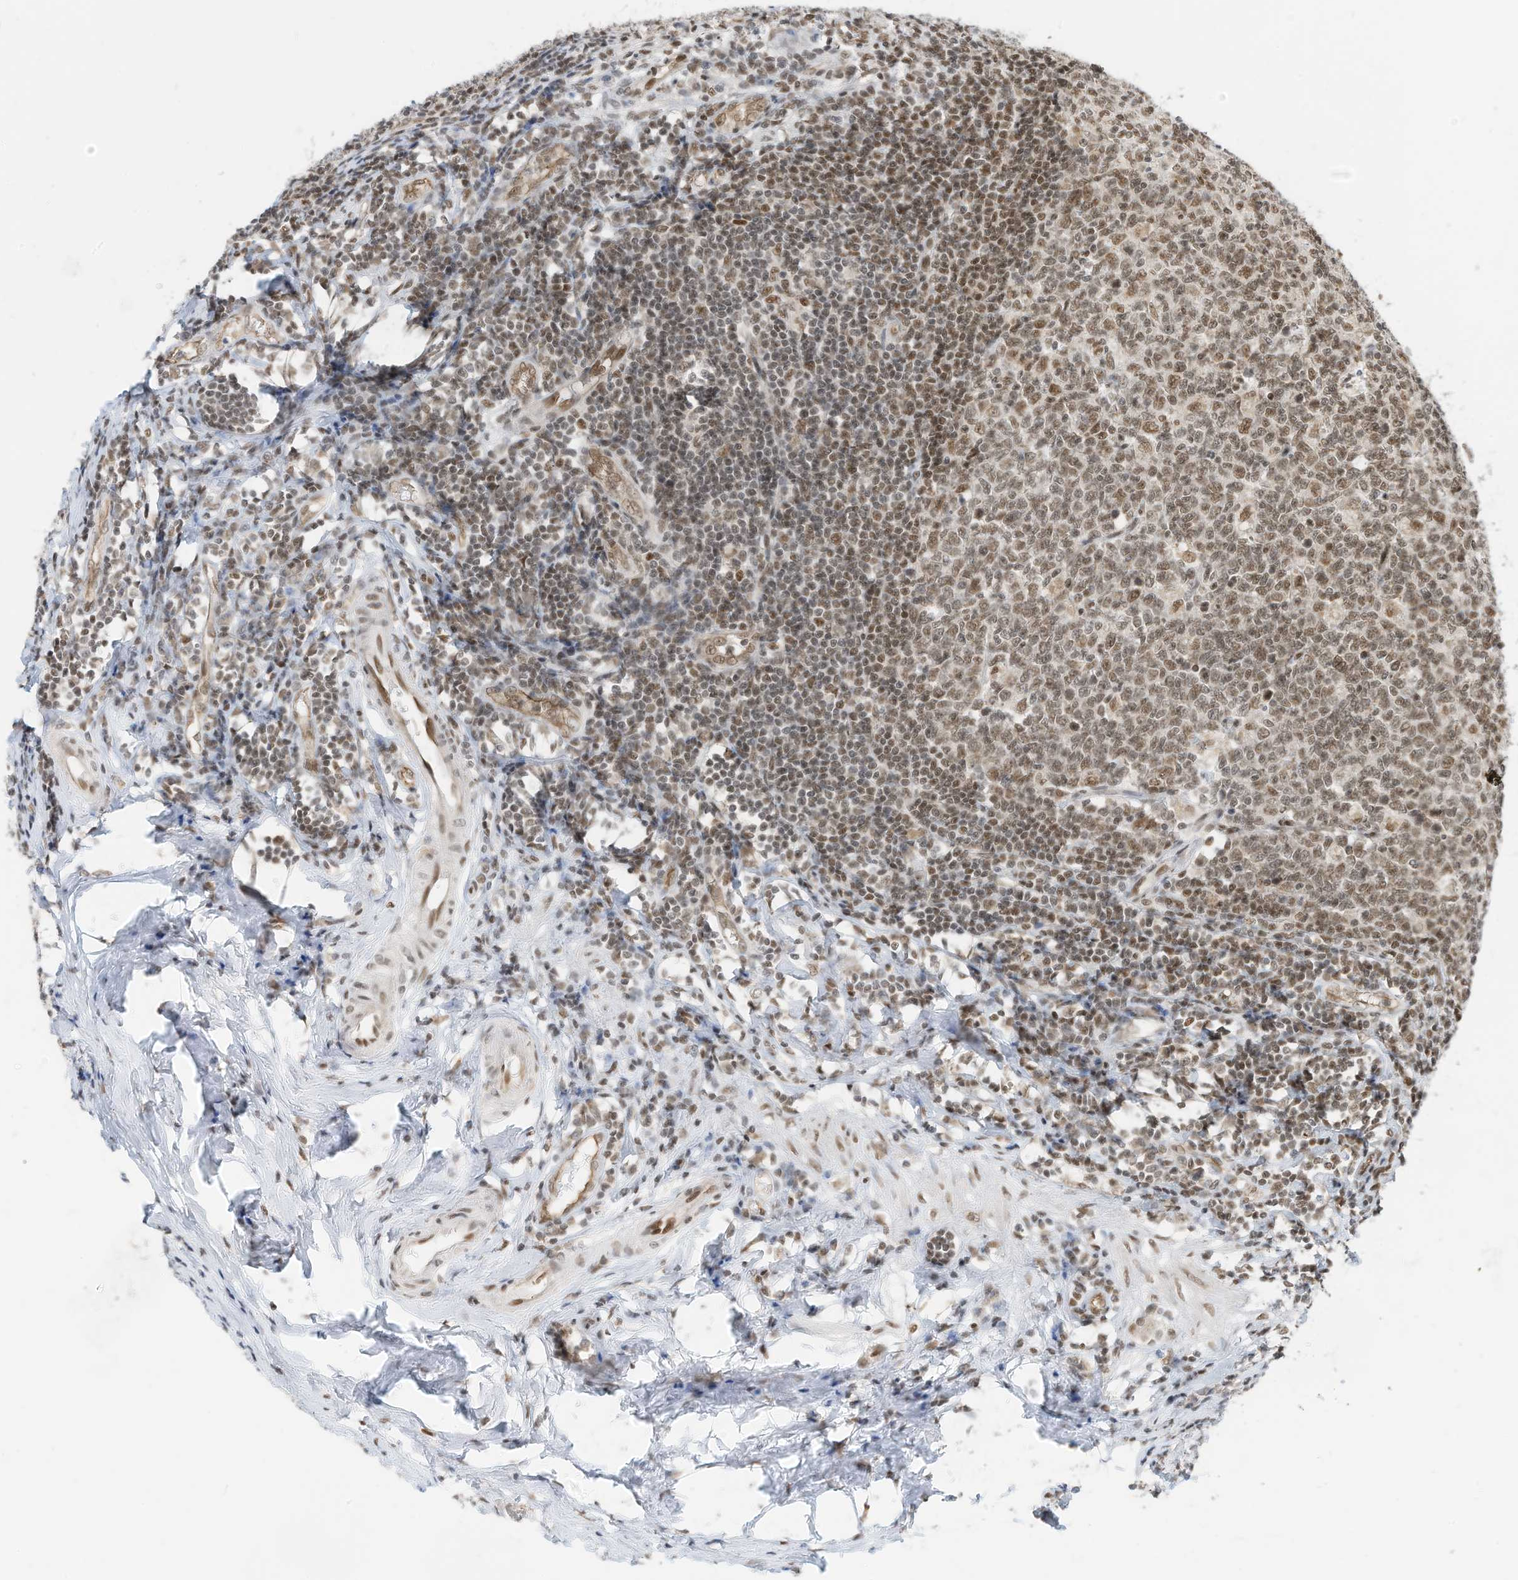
{"staining": {"intensity": "moderate", "quantity": ">75%", "location": "cytoplasmic/membranous,nuclear"}, "tissue": "appendix", "cell_type": "Glandular cells", "image_type": "normal", "snomed": [{"axis": "morphology", "description": "Normal tissue, NOS"}, {"axis": "topography", "description": "Appendix"}], "caption": "A brown stain labels moderate cytoplasmic/membranous,nuclear staining of a protein in glandular cells of unremarkable appendix. Using DAB (3,3'-diaminobenzidine) (brown) and hematoxylin (blue) stains, captured at high magnification using brightfield microscopy.", "gene": "AURKAIP1", "patient": {"sex": "female", "age": 54}}